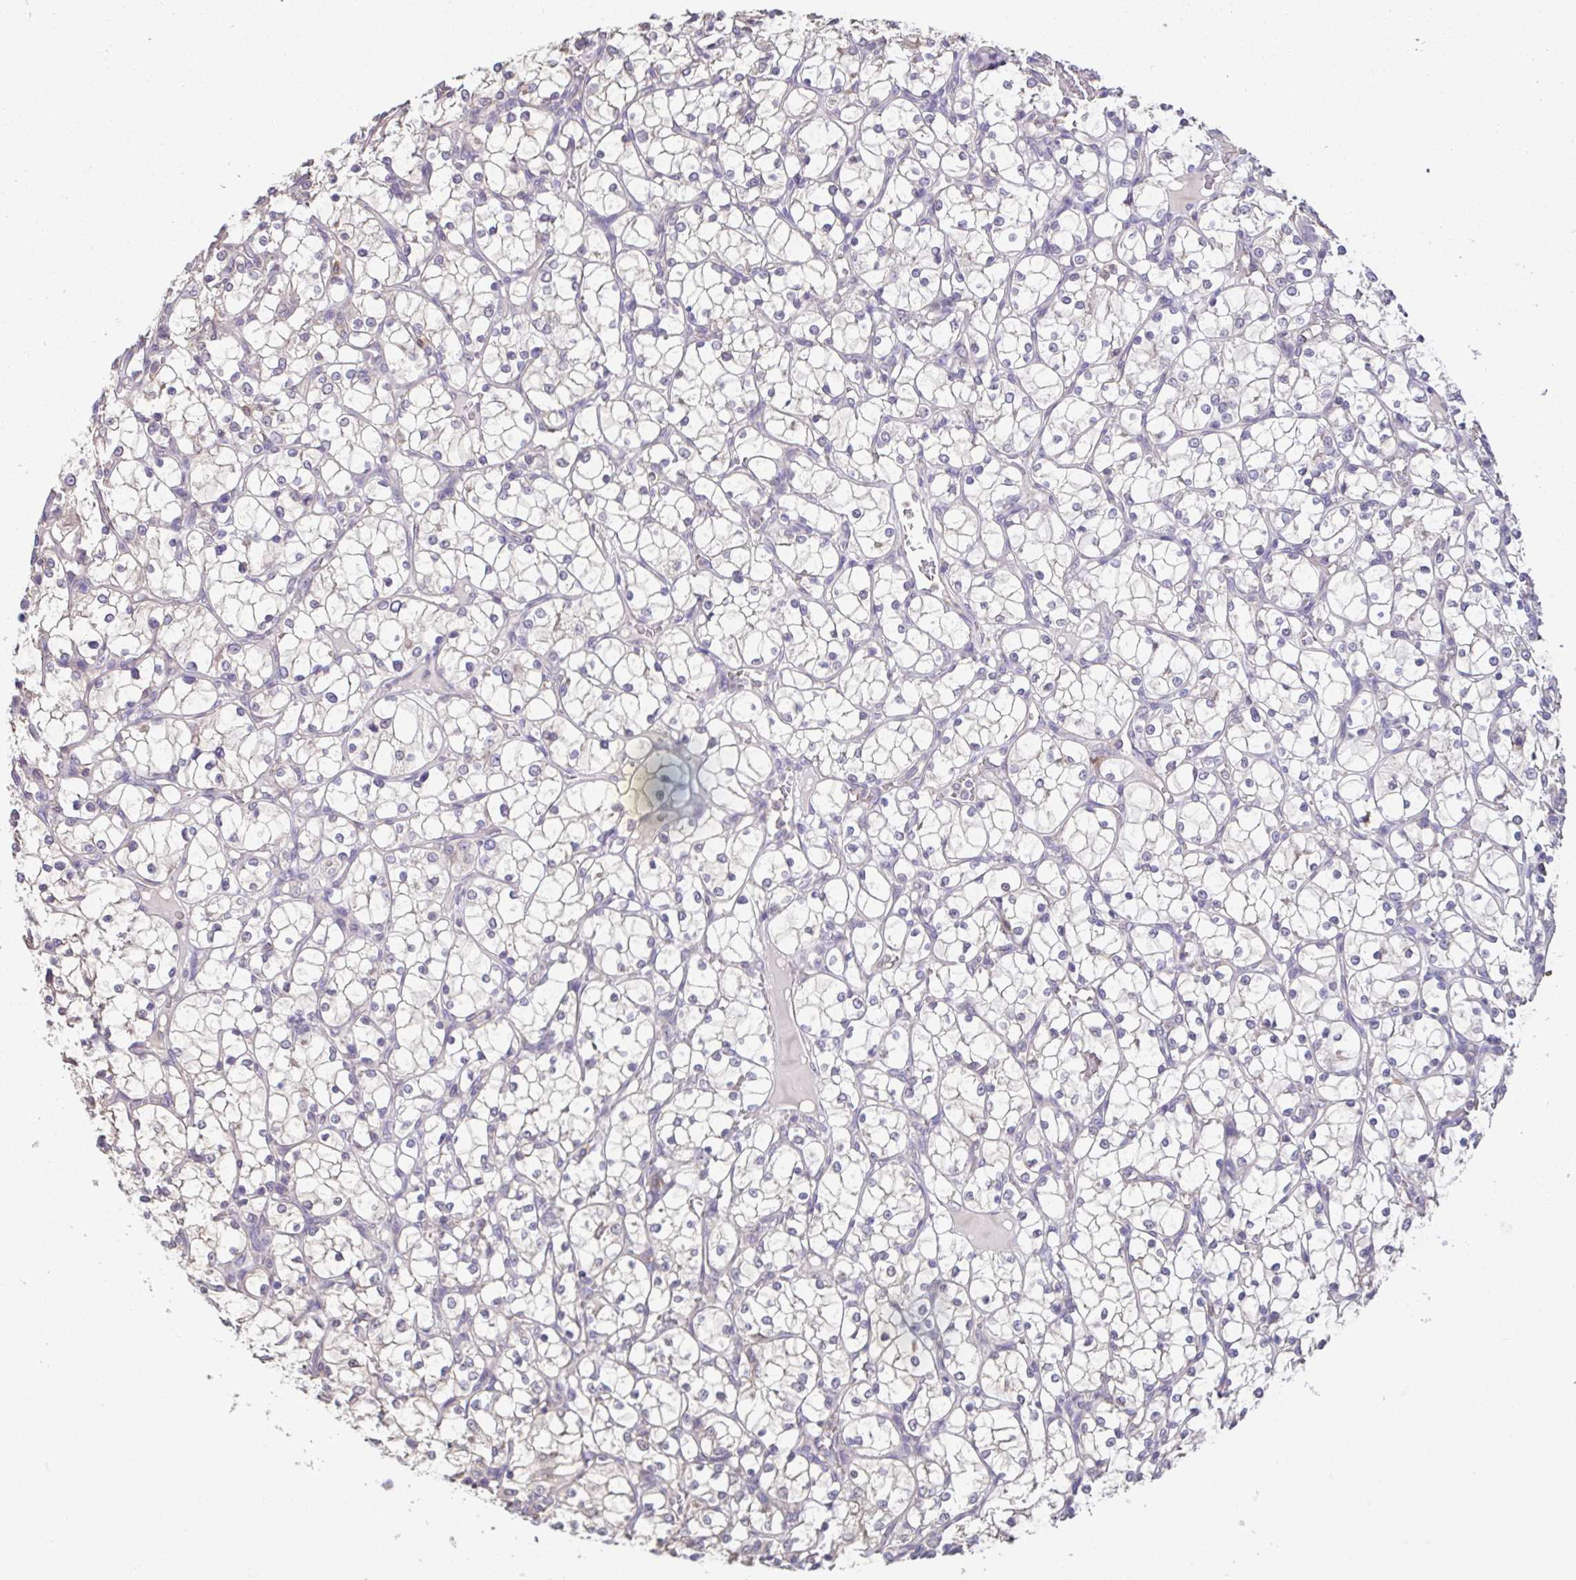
{"staining": {"intensity": "negative", "quantity": "none", "location": "none"}, "tissue": "renal cancer", "cell_type": "Tumor cells", "image_type": "cancer", "snomed": [{"axis": "morphology", "description": "Adenocarcinoma, NOS"}, {"axis": "topography", "description": "Kidney"}], "caption": "This is an immunohistochemistry photomicrograph of human adenocarcinoma (renal). There is no staining in tumor cells.", "gene": "ACTRT2", "patient": {"sex": "female", "age": 69}}